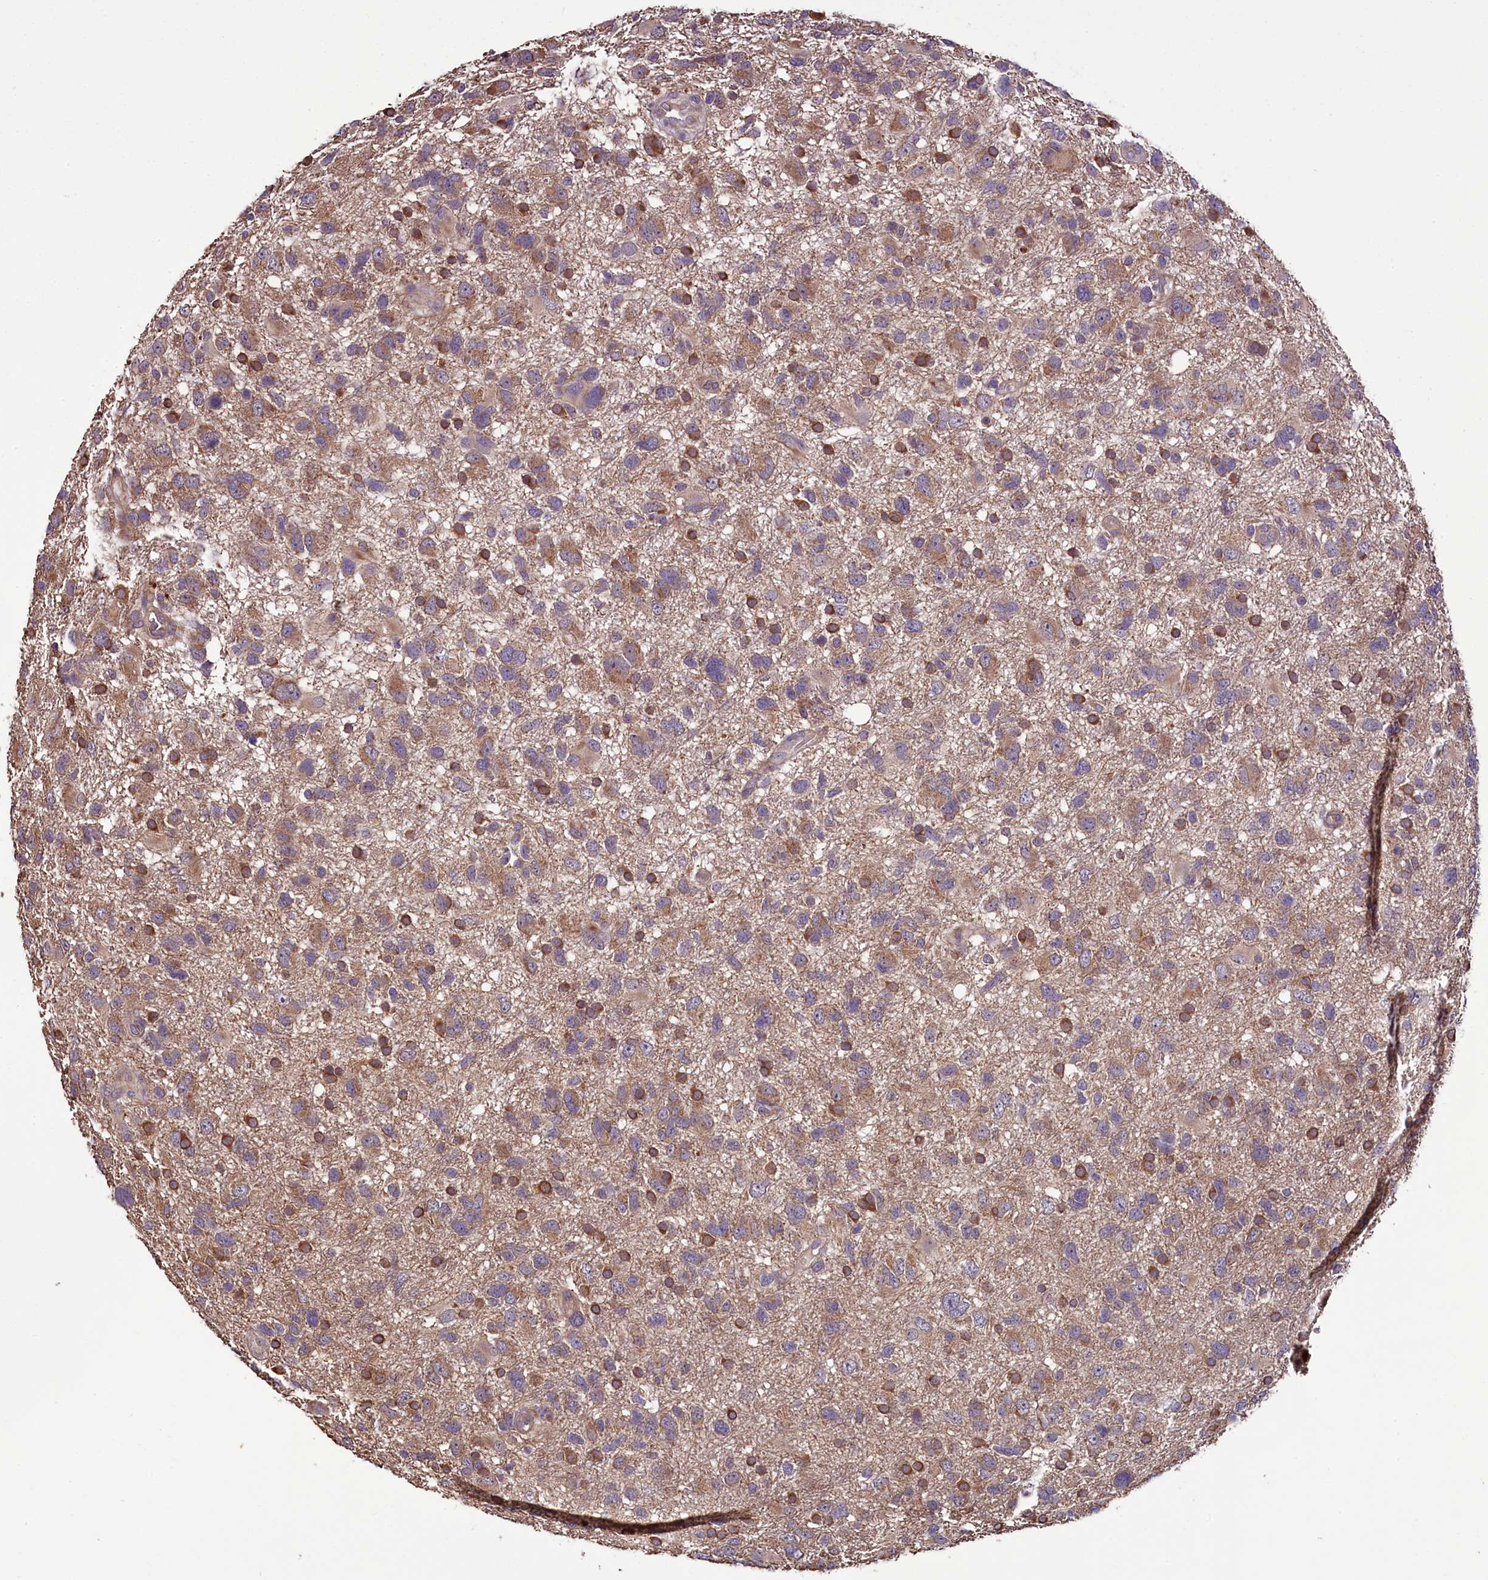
{"staining": {"intensity": "moderate", "quantity": ">75%", "location": "cytoplasmic/membranous"}, "tissue": "glioma", "cell_type": "Tumor cells", "image_type": "cancer", "snomed": [{"axis": "morphology", "description": "Glioma, malignant, High grade"}, {"axis": "topography", "description": "Brain"}], "caption": "Glioma stained with IHC shows moderate cytoplasmic/membranous positivity in approximately >75% of tumor cells. (Brightfield microscopy of DAB IHC at high magnification).", "gene": "RPUSD2", "patient": {"sex": "male", "age": 61}}